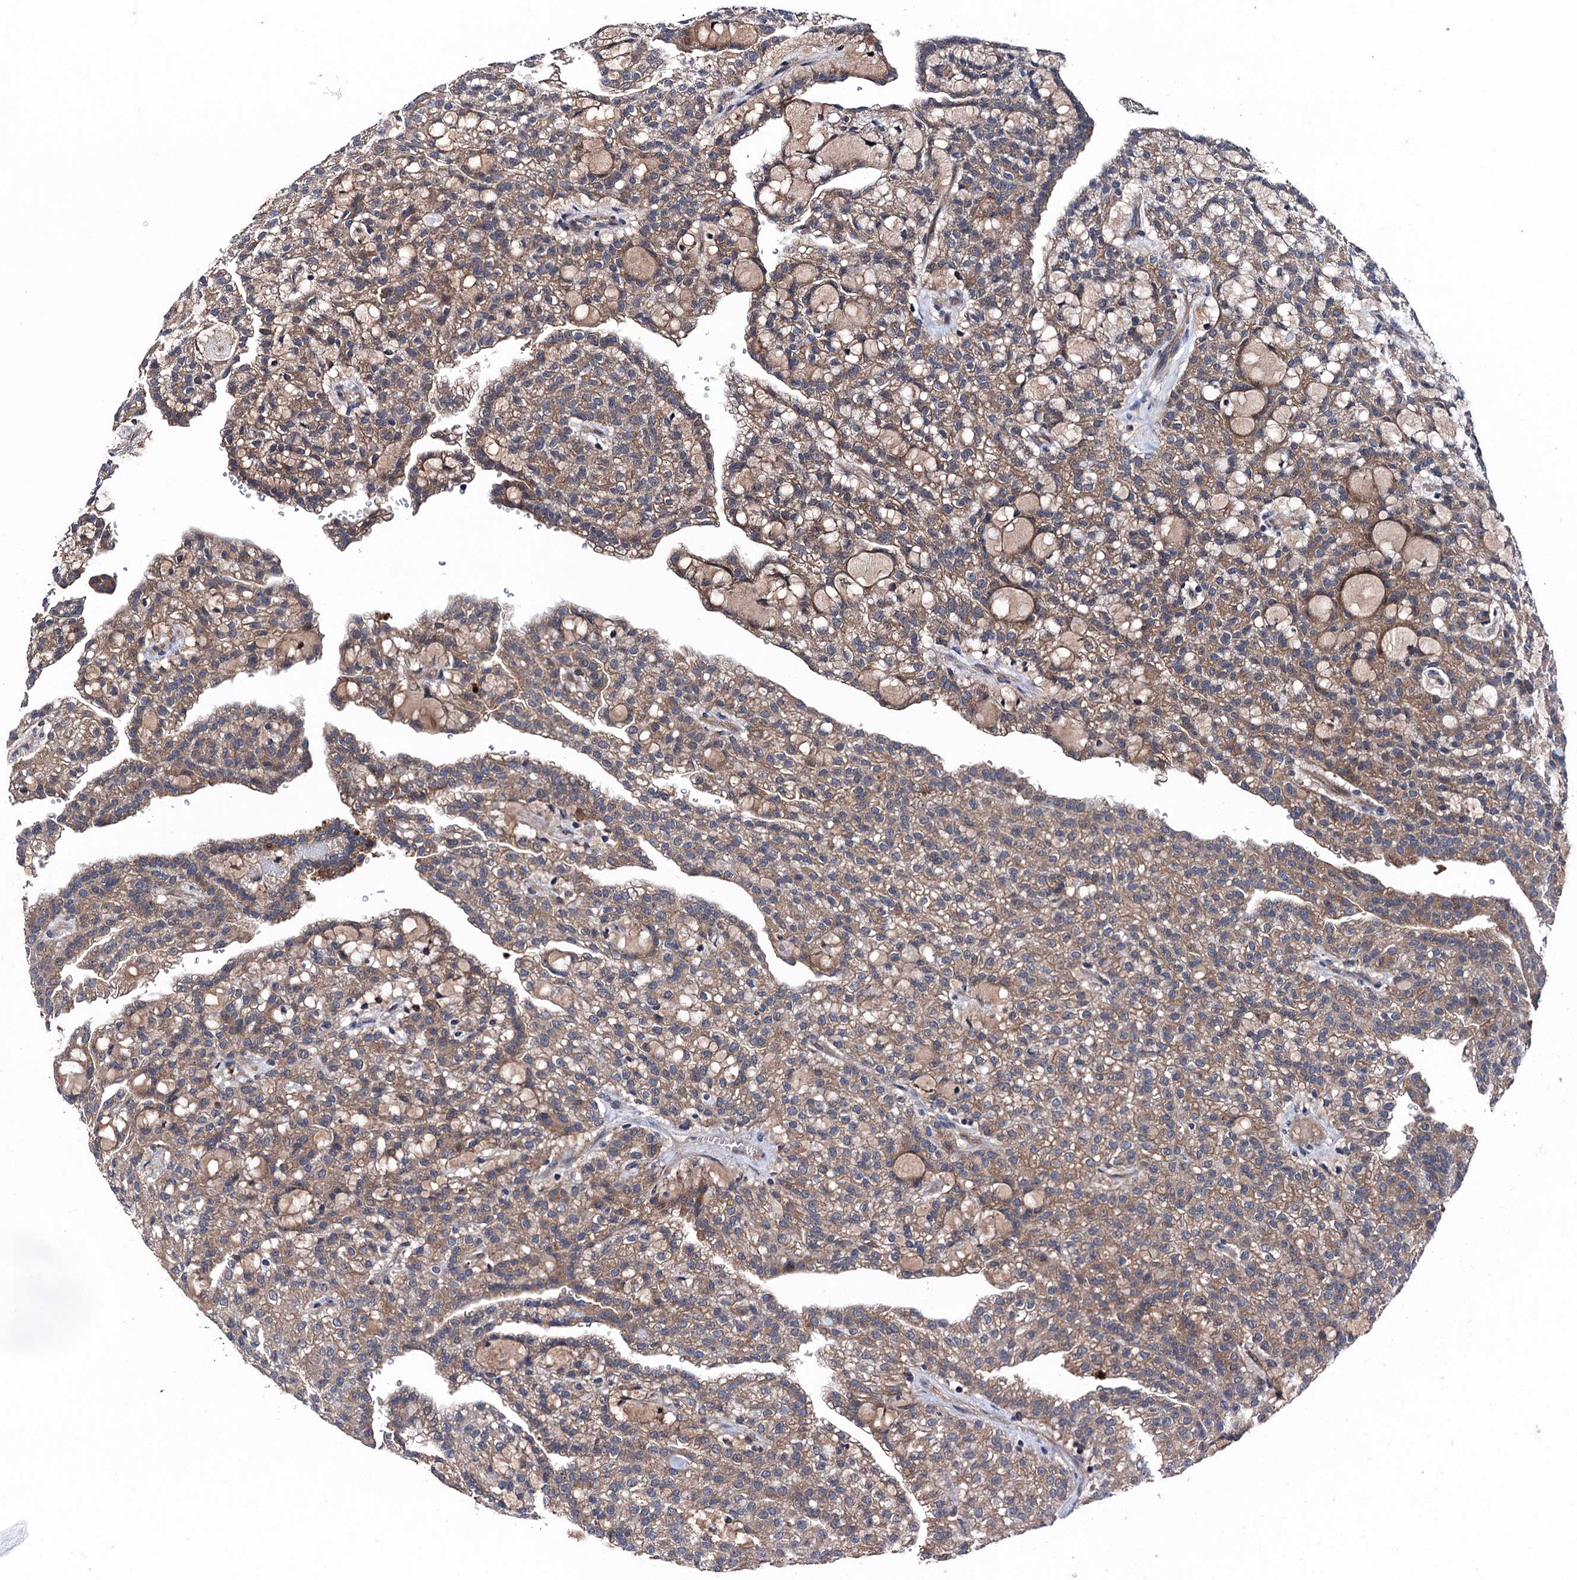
{"staining": {"intensity": "moderate", "quantity": ">75%", "location": "cytoplasmic/membranous"}, "tissue": "renal cancer", "cell_type": "Tumor cells", "image_type": "cancer", "snomed": [{"axis": "morphology", "description": "Adenocarcinoma, NOS"}, {"axis": "topography", "description": "Kidney"}], "caption": "A histopathology image showing moderate cytoplasmic/membranous staining in approximately >75% of tumor cells in renal cancer (adenocarcinoma), as visualized by brown immunohistochemical staining.", "gene": "BLTP3B", "patient": {"sex": "male", "age": 63}}